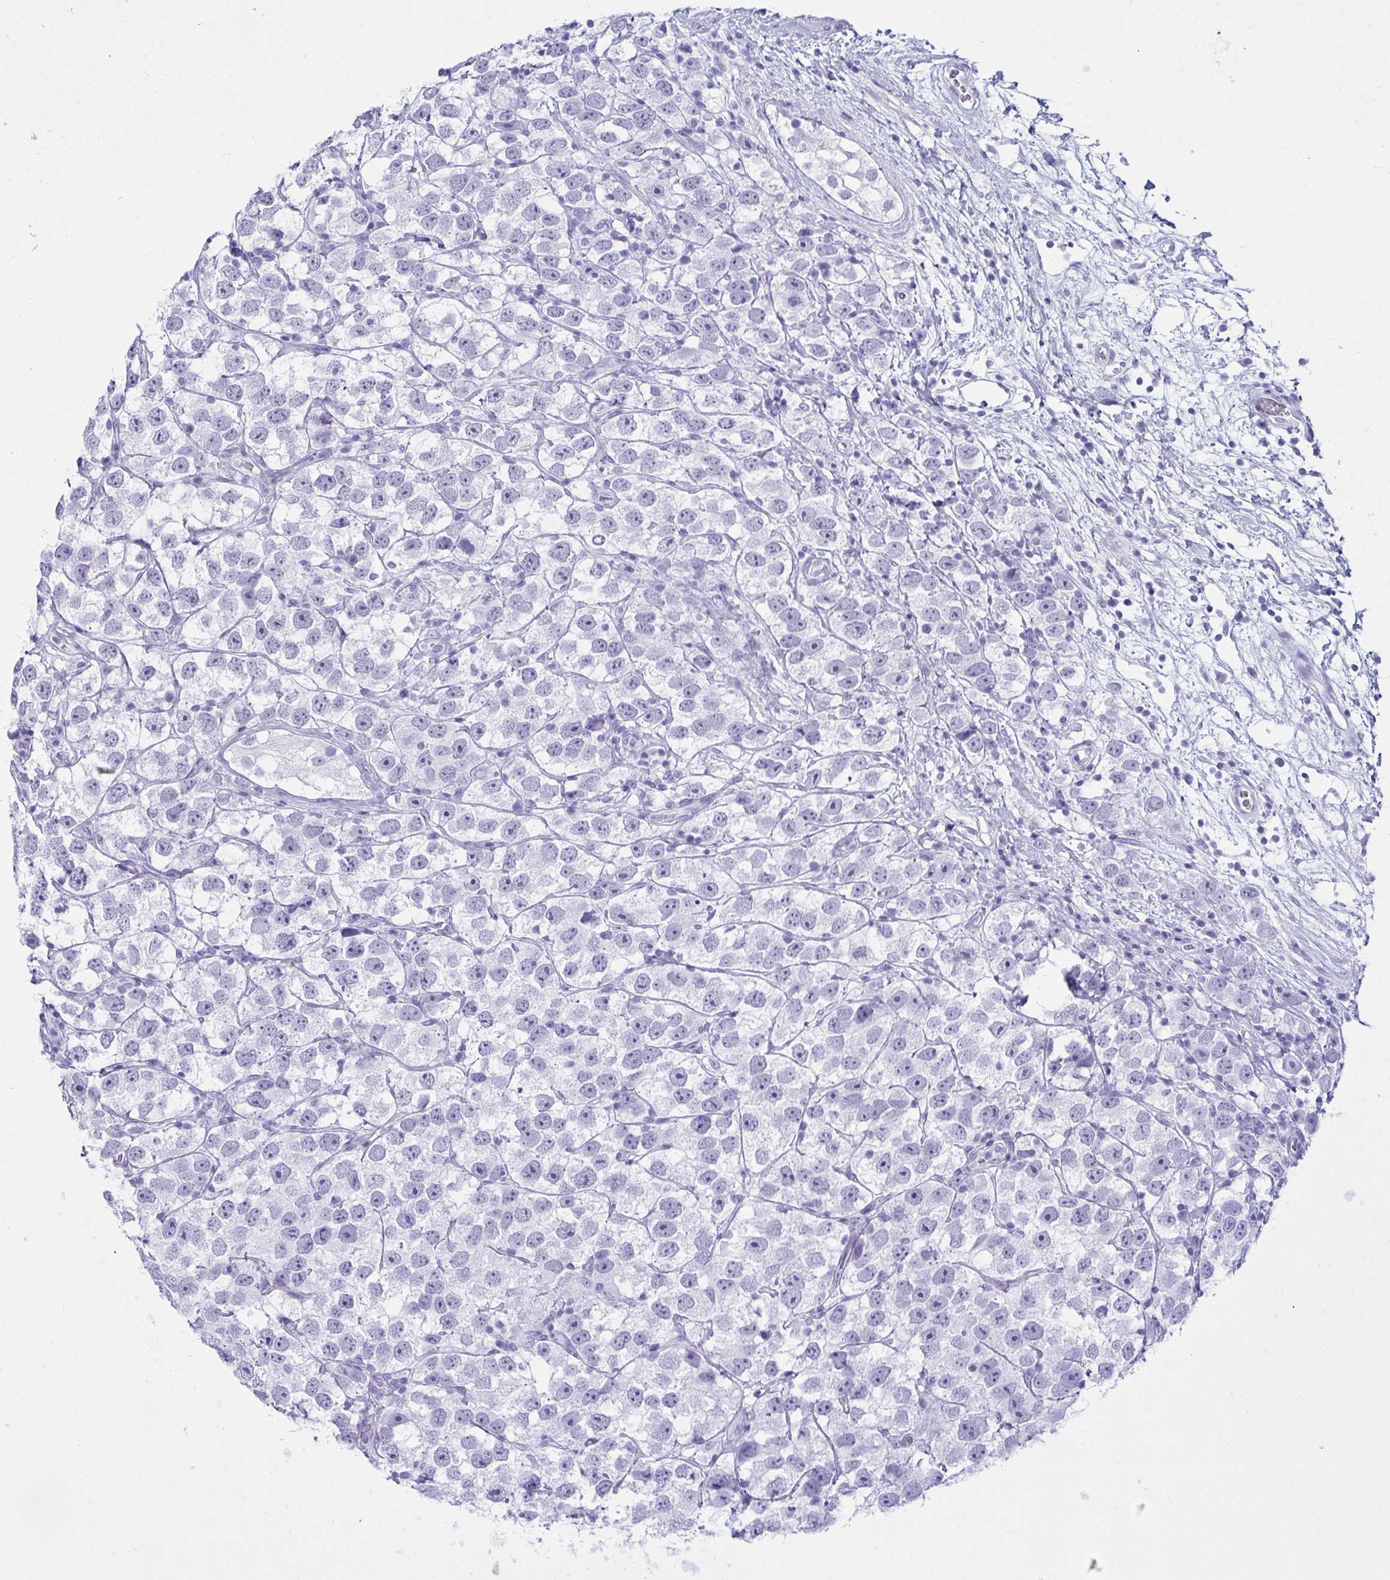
{"staining": {"intensity": "negative", "quantity": "none", "location": "none"}, "tissue": "testis cancer", "cell_type": "Tumor cells", "image_type": "cancer", "snomed": [{"axis": "morphology", "description": "Seminoma, NOS"}, {"axis": "topography", "description": "Testis"}], "caption": "Micrograph shows no significant protein staining in tumor cells of testis cancer (seminoma).", "gene": "CLGN", "patient": {"sex": "male", "age": 26}}